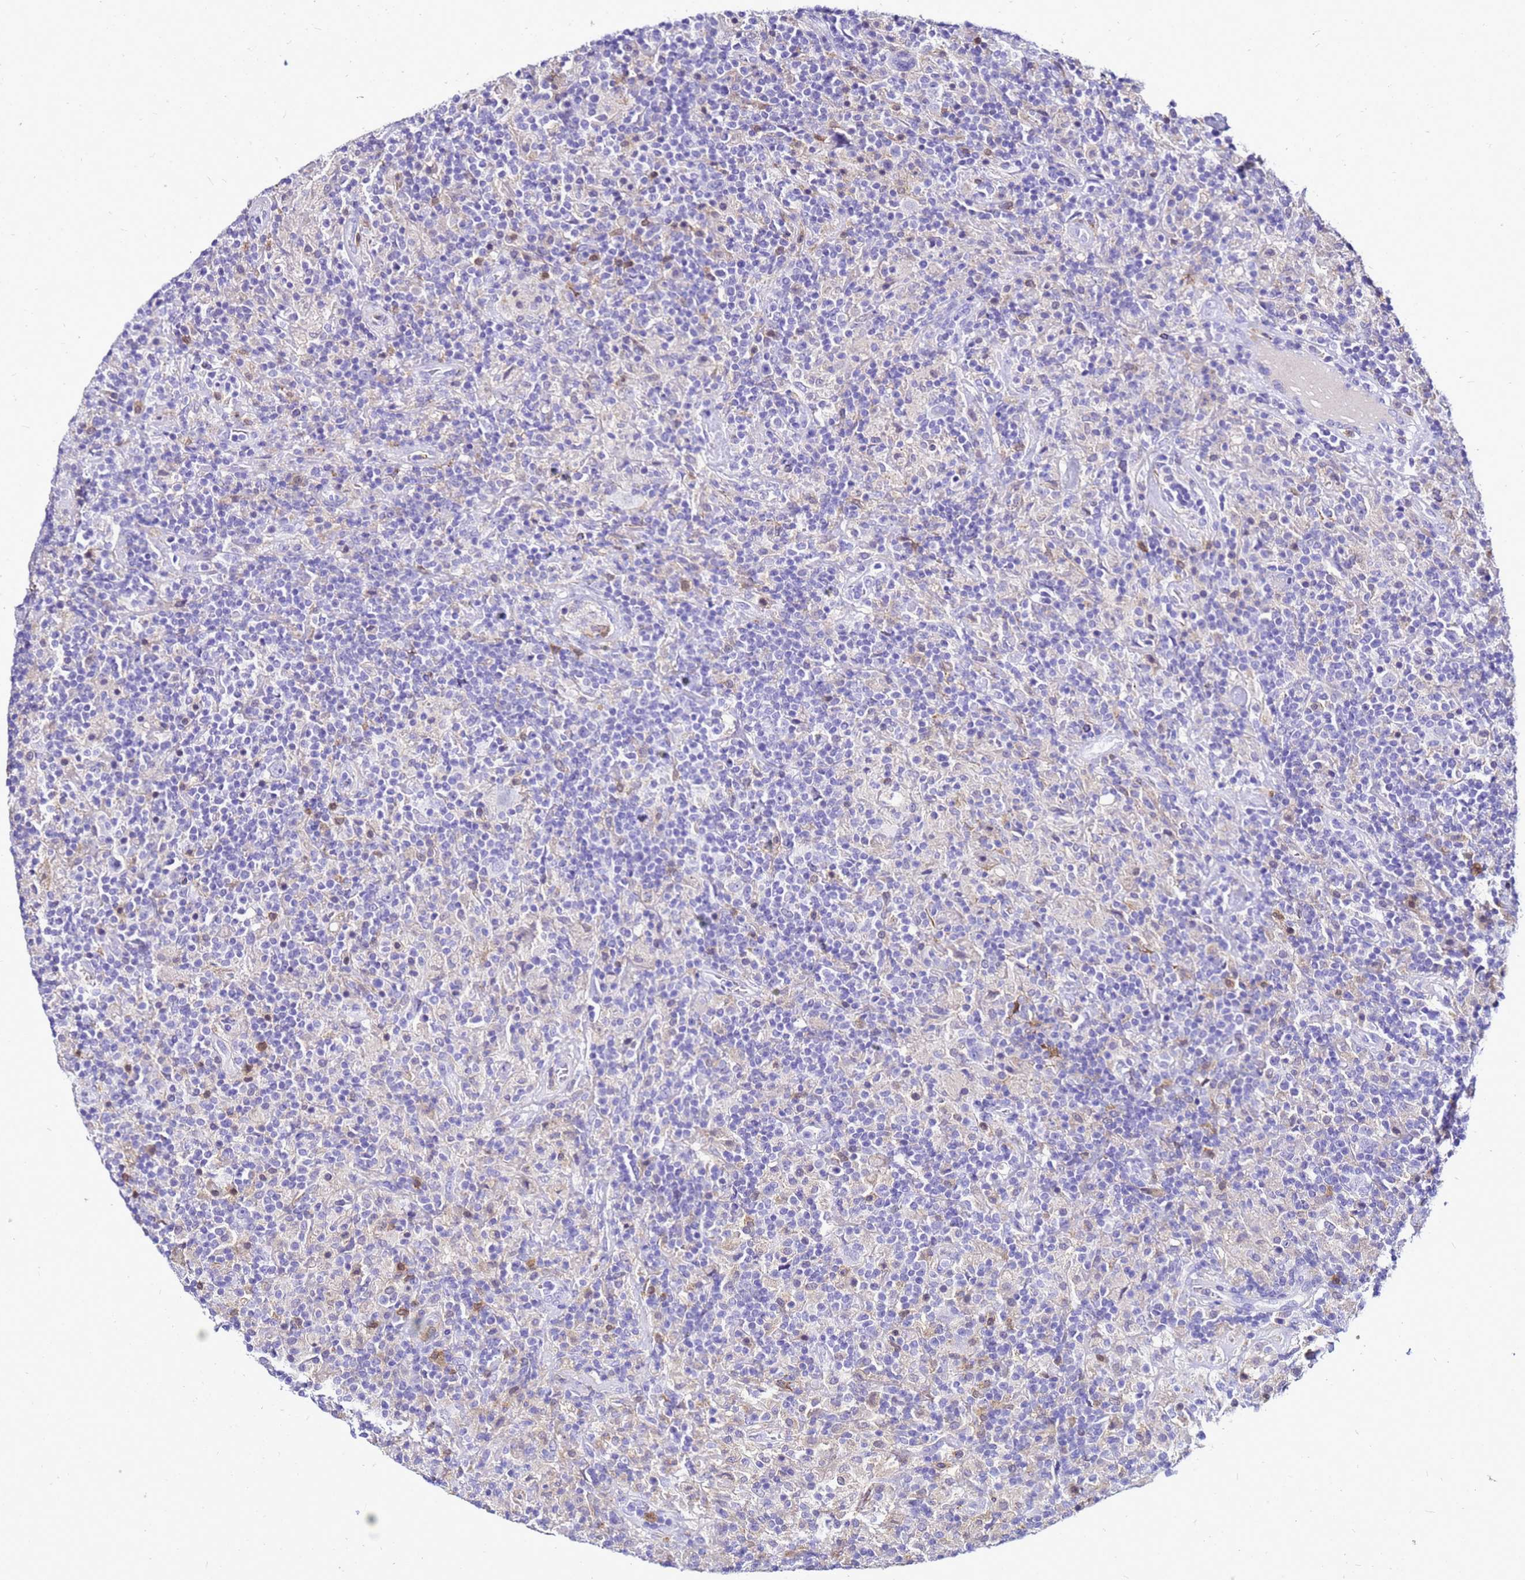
{"staining": {"intensity": "negative", "quantity": "none", "location": "none"}, "tissue": "lymphoma", "cell_type": "Tumor cells", "image_type": "cancer", "snomed": [{"axis": "morphology", "description": "Hodgkin's disease, NOS"}, {"axis": "topography", "description": "Lymph node"}], "caption": "Human Hodgkin's disease stained for a protein using immunohistochemistry demonstrates no expression in tumor cells.", "gene": "CSTA", "patient": {"sex": "male", "age": 70}}